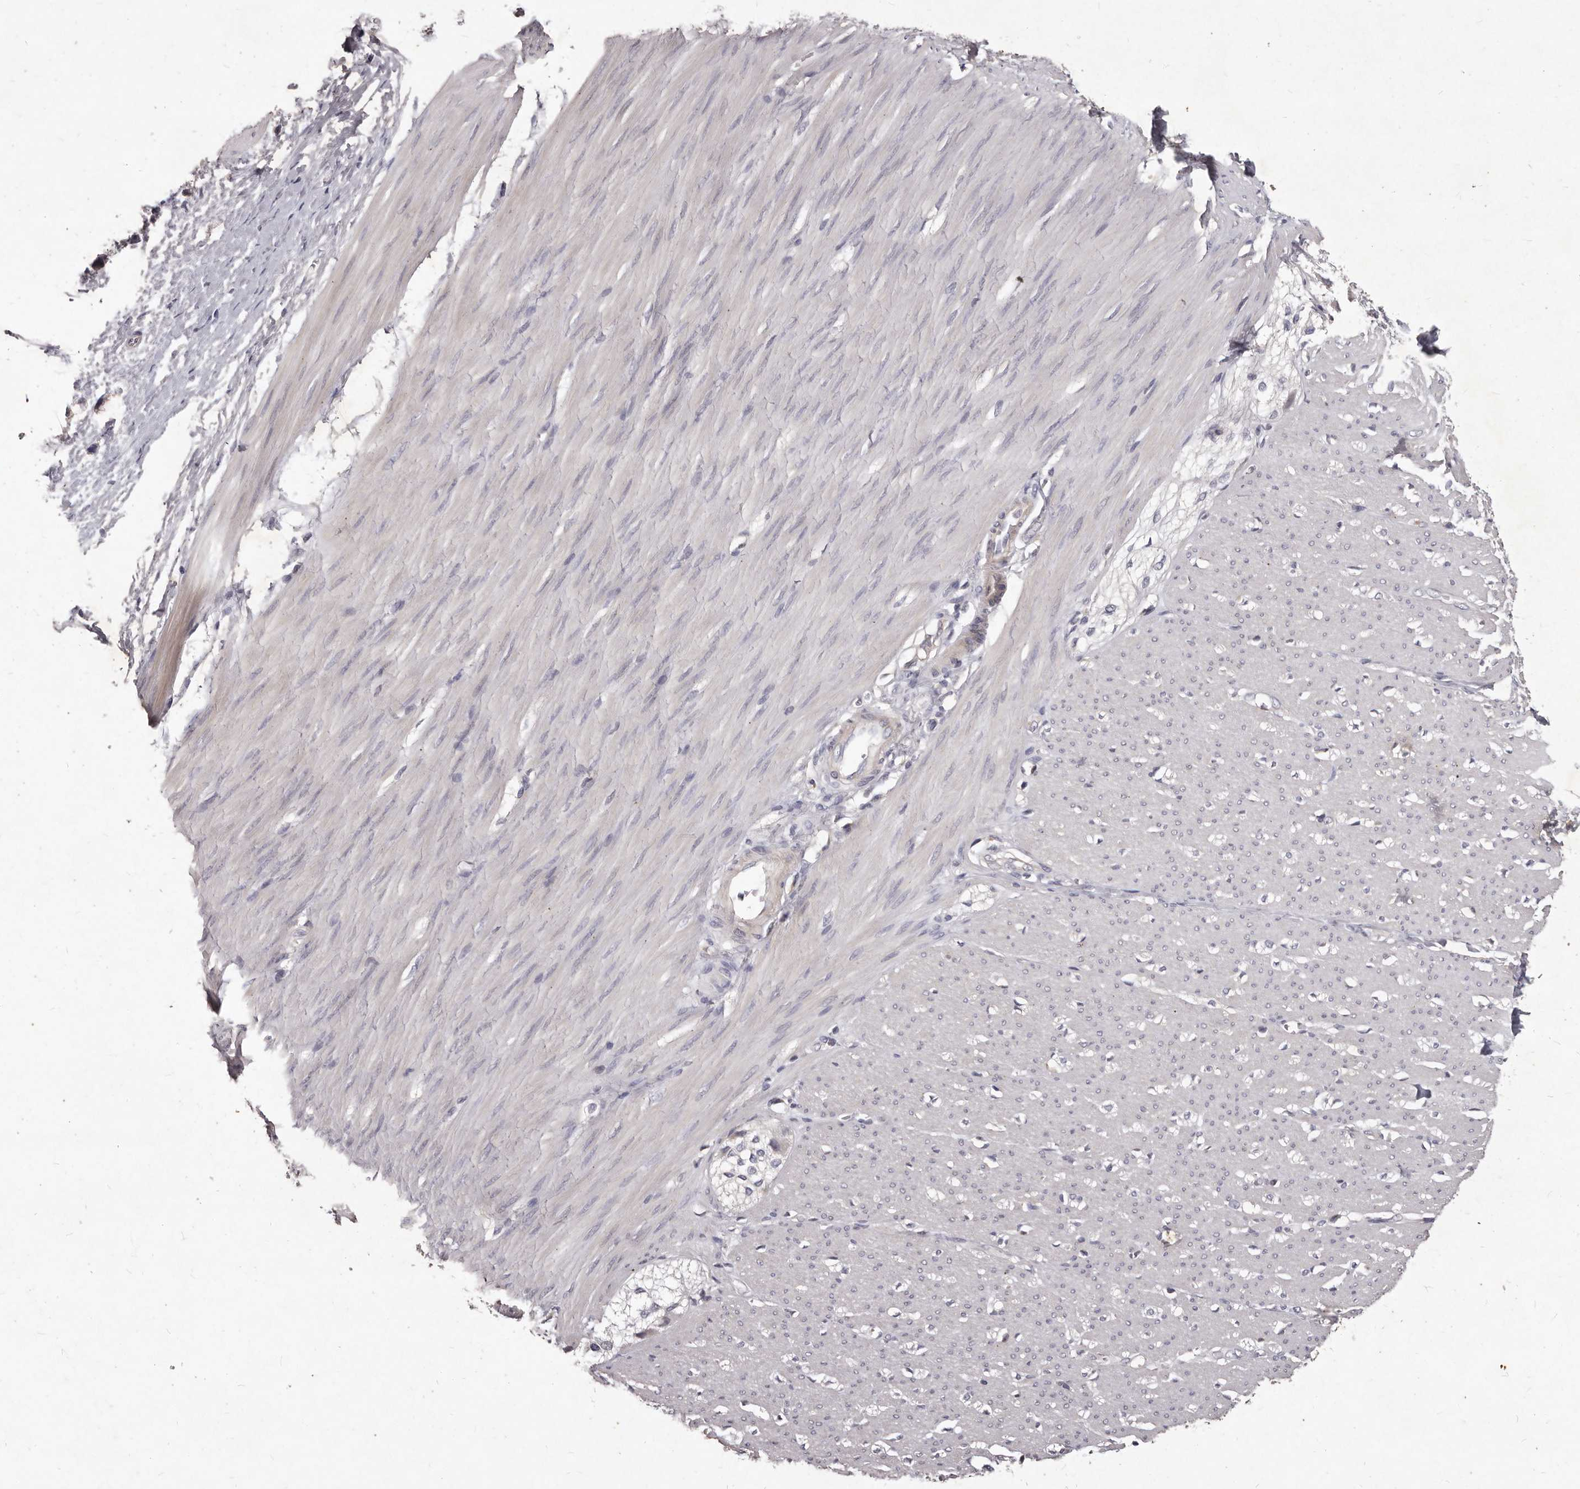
{"staining": {"intensity": "negative", "quantity": "none", "location": "none"}, "tissue": "smooth muscle", "cell_type": "Smooth muscle cells", "image_type": "normal", "snomed": [{"axis": "morphology", "description": "Normal tissue, NOS"}, {"axis": "morphology", "description": "Adenocarcinoma, NOS"}, {"axis": "topography", "description": "Colon"}, {"axis": "topography", "description": "Peripheral nerve tissue"}], "caption": "A high-resolution photomicrograph shows immunohistochemistry (IHC) staining of unremarkable smooth muscle, which displays no significant staining in smooth muscle cells. (DAB (3,3'-diaminobenzidine) IHC visualized using brightfield microscopy, high magnification).", "gene": "GPRC5C", "patient": {"sex": "male", "age": 14}}